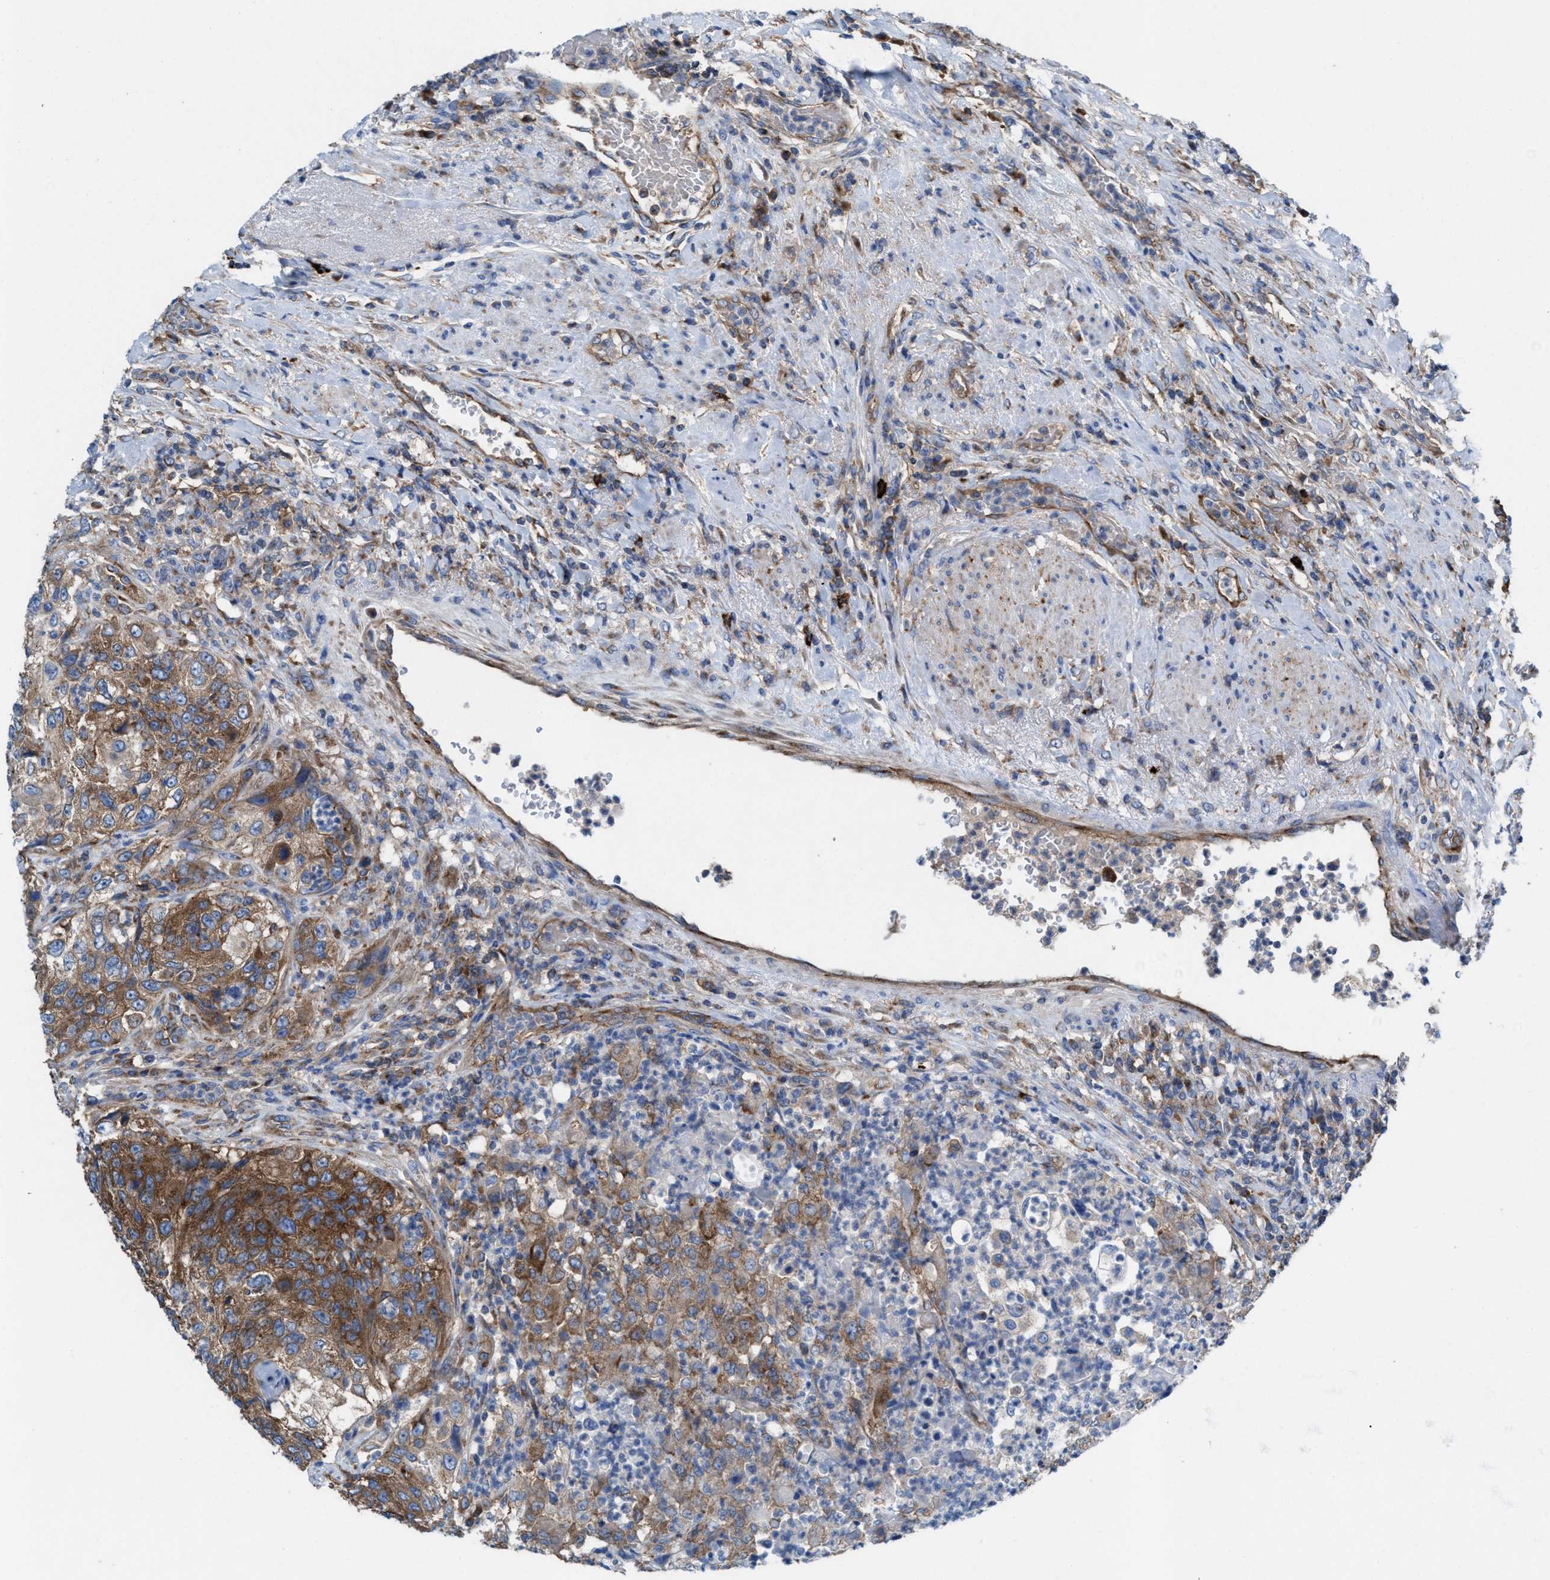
{"staining": {"intensity": "moderate", "quantity": ">75%", "location": "cytoplasmic/membranous"}, "tissue": "urothelial cancer", "cell_type": "Tumor cells", "image_type": "cancer", "snomed": [{"axis": "morphology", "description": "Urothelial carcinoma, High grade"}, {"axis": "topography", "description": "Urinary bladder"}], "caption": "Human urothelial cancer stained with a protein marker demonstrates moderate staining in tumor cells.", "gene": "NYAP1", "patient": {"sex": "female", "age": 60}}